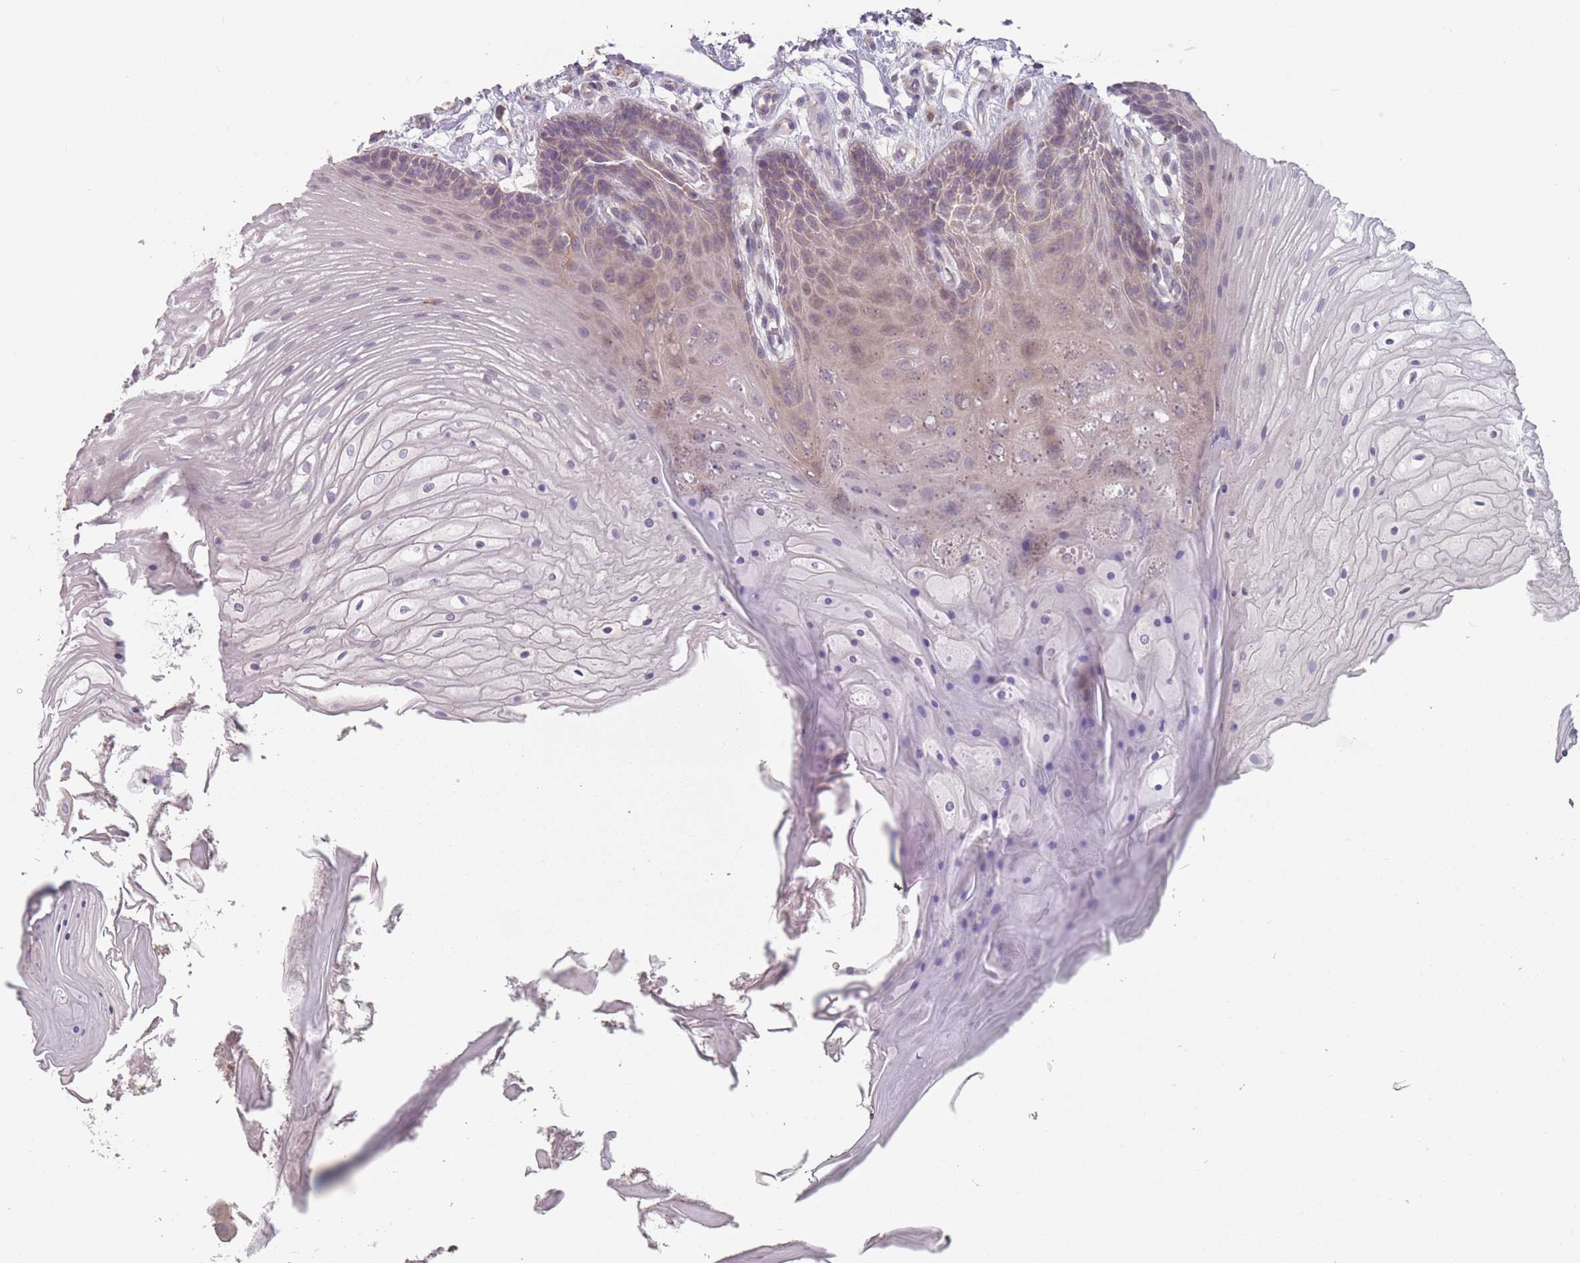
{"staining": {"intensity": "weak", "quantity": "<25%", "location": "cytoplasmic/membranous"}, "tissue": "oral mucosa", "cell_type": "Squamous epithelial cells", "image_type": "normal", "snomed": [{"axis": "morphology", "description": "Normal tissue, NOS"}, {"axis": "topography", "description": "Oral tissue"}], "caption": "The micrograph displays no significant staining in squamous epithelial cells of oral mucosa.", "gene": "AKAIN1", "patient": {"sex": "female", "age": 80}}